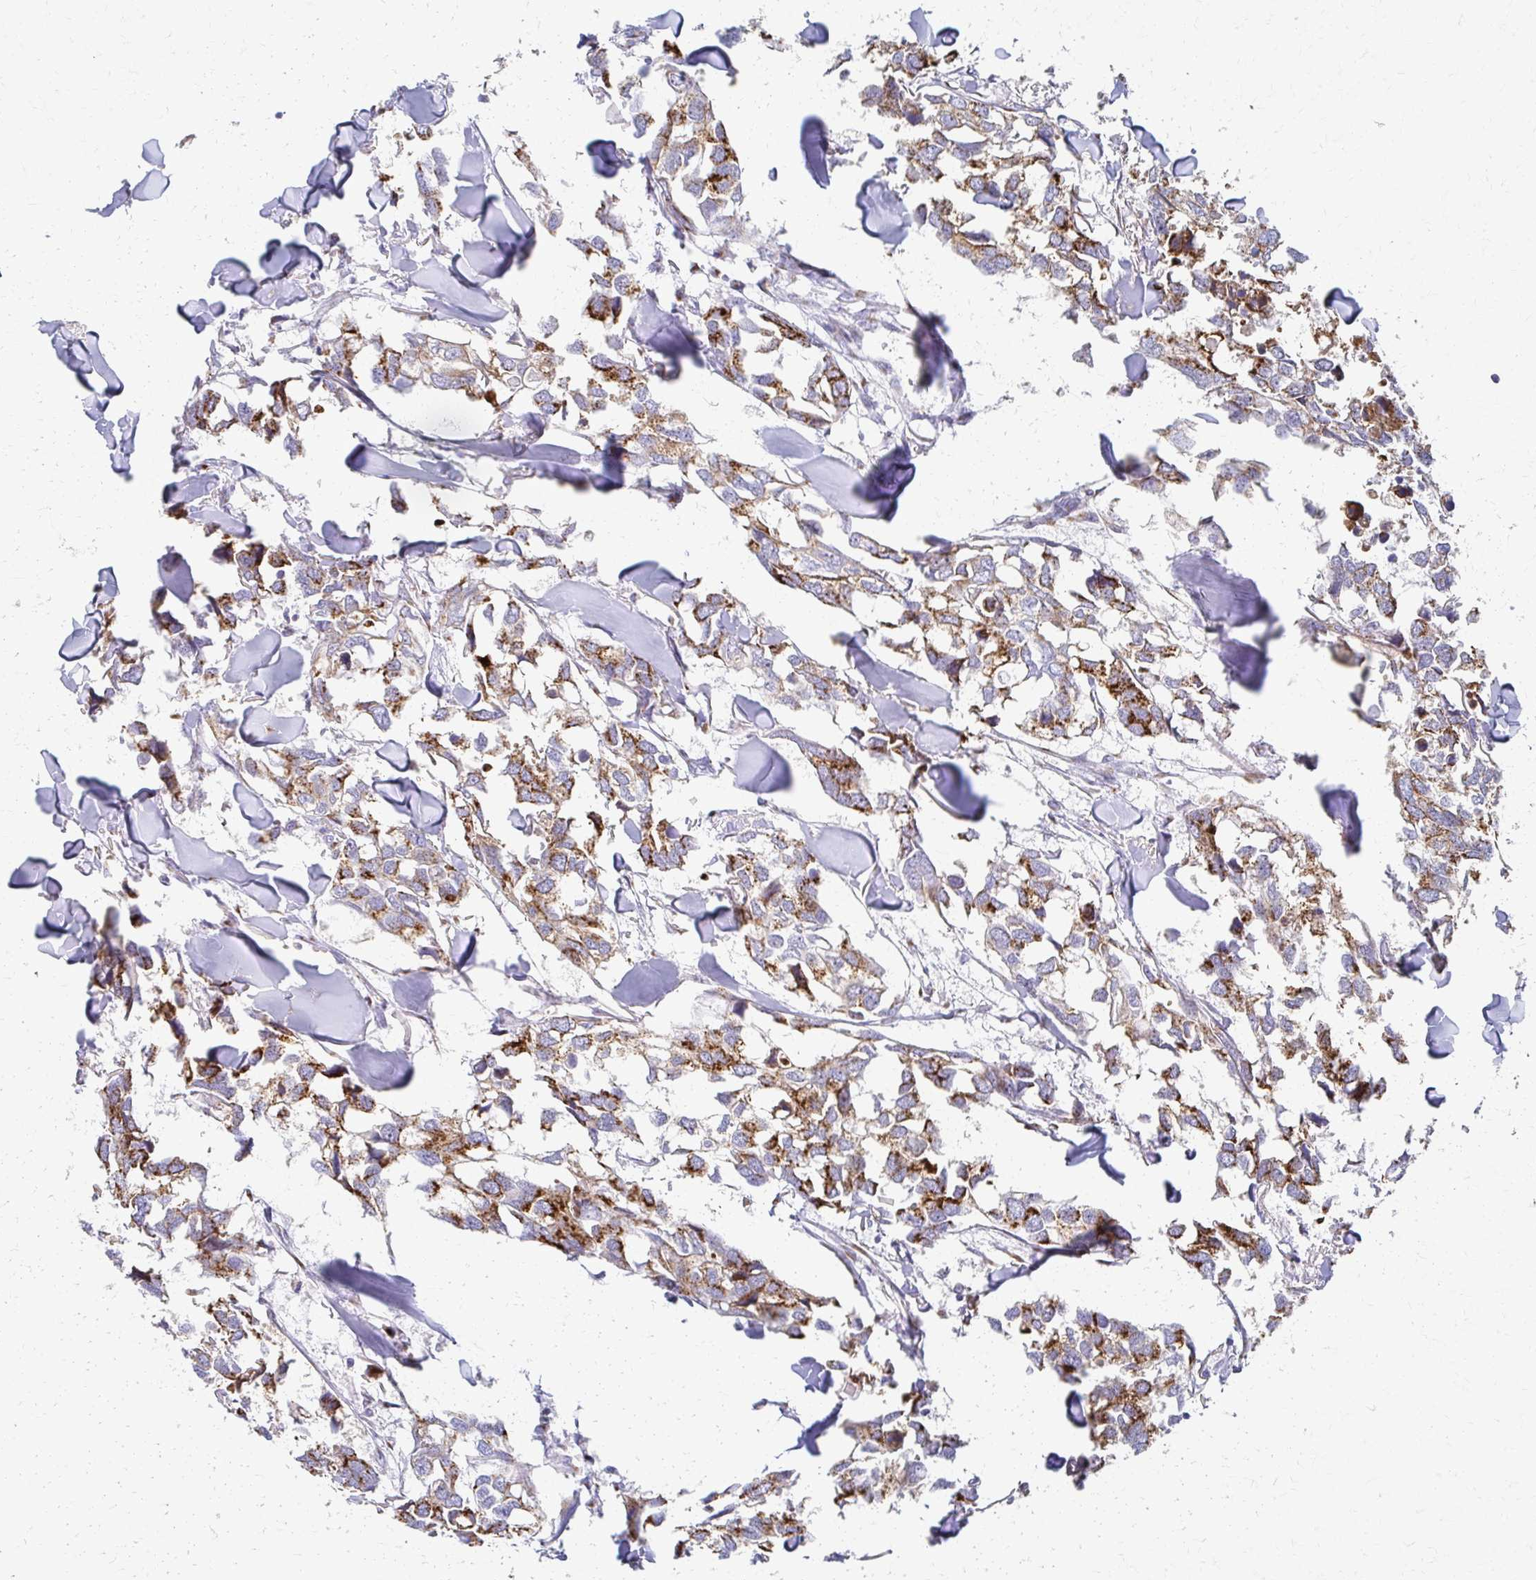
{"staining": {"intensity": "moderate", "quantity": ">75%", "location": "cytoplasmic/membranous"}, "tissue": "breast cancer", "cell_type": "Tumor cells", "image_type": "cancer", "snomed": [{"axis": "morphology", "description": "Duct carcinoma"}, {"axis": "topography", "description": "Breast"}], "caption": "Human breast cancer stained for a protein (brown) exhibits moderate cytoplasmic/membranous positive staining in approximately >75% of tumor cells.", "gene": "TM9SF1", "patient": {"sex": "female", "age": 83}}